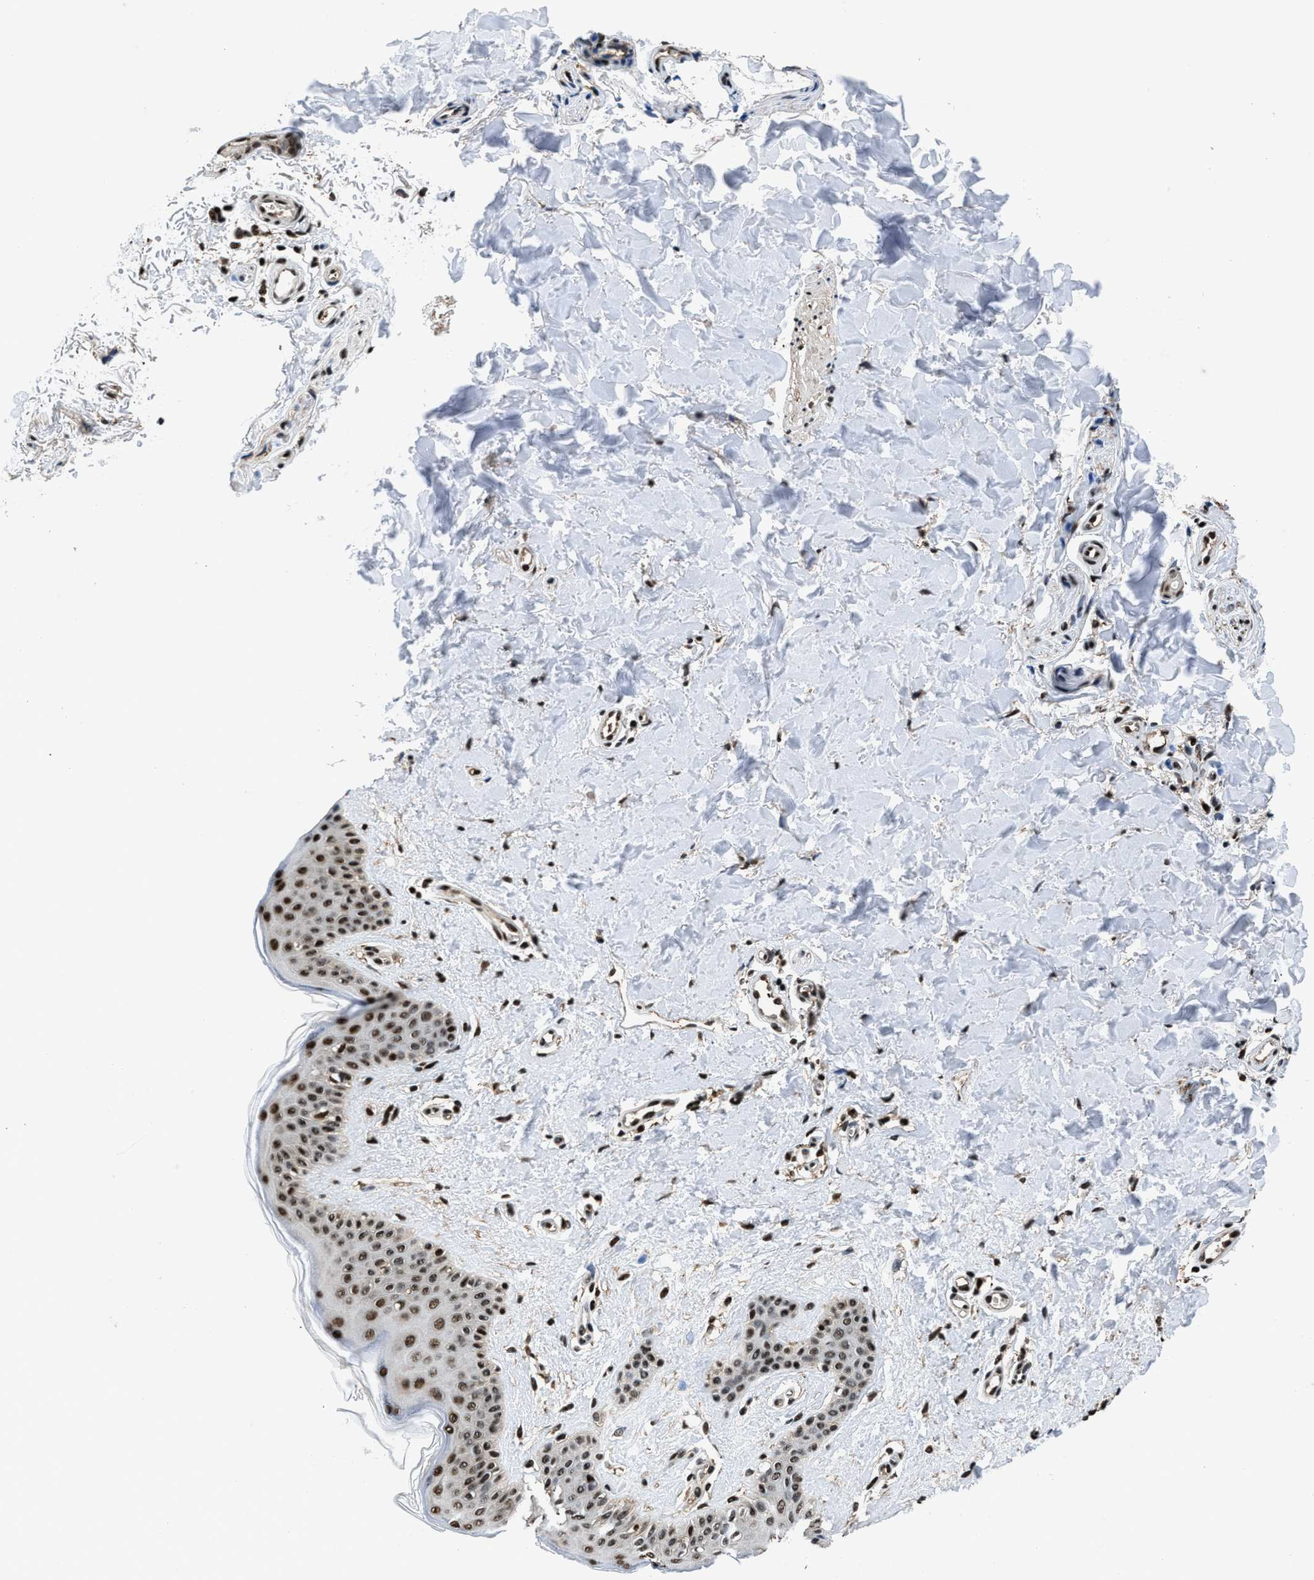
{"staining": {"intensity": "strong", "quantity": ">75%", "location": "nuclear"}, "tissue": "skin", "cell_type": "Fibroblasts", "image_type": "normal", "snomed": [{"axis": "morphology", "description": "Normal tissue, NOS"}, {"axis": "topography", "description": "Skin"}], "caption": "About >75% of fibroblasts in benign human skin reveal strong nuclear protein positivity as visualized by brown immunohistochemical staining.", "gene": "HNRNPF", "patient": {"sex": "male", "age": 40}}